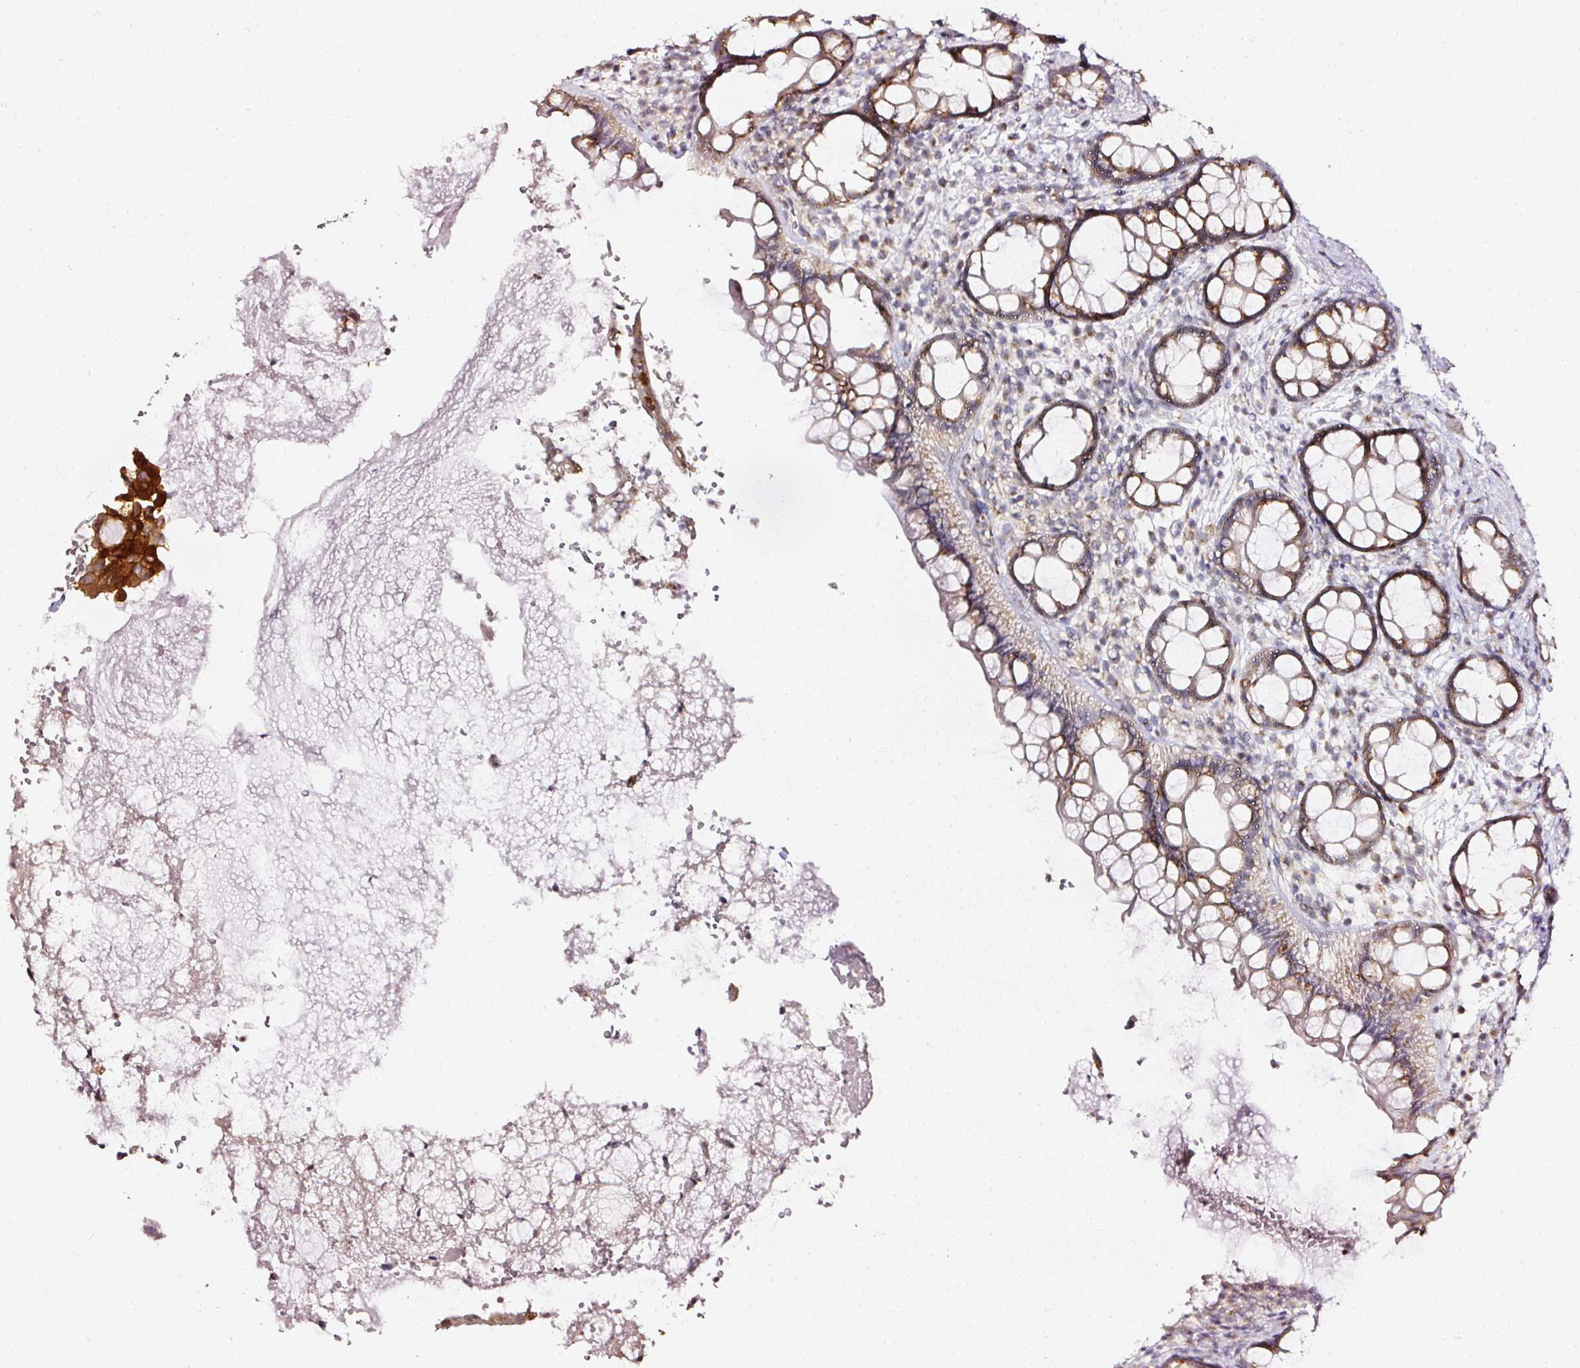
{"staining": {"intensity": "moderate", "quantity": ">75%", "location": "cytoplasmic/membranous"}, "tissue": "rectum", "cell_type": "Glandular cells", "image_type": "normal", "snomed": [{"axis": "morphology", "description": "Normal tissue, NOS"}, {"axis": "topography", "description": "Rectum"}, {"axis": "topography", "description": "Peripheral nerve tissue"}], "caption": "Rectum stained for a protein shows moderate cytoplasmic/membranous positivity in glandular cells.", "gene": "NTRK1", "patient": {"sex": "female", "age": 69}}